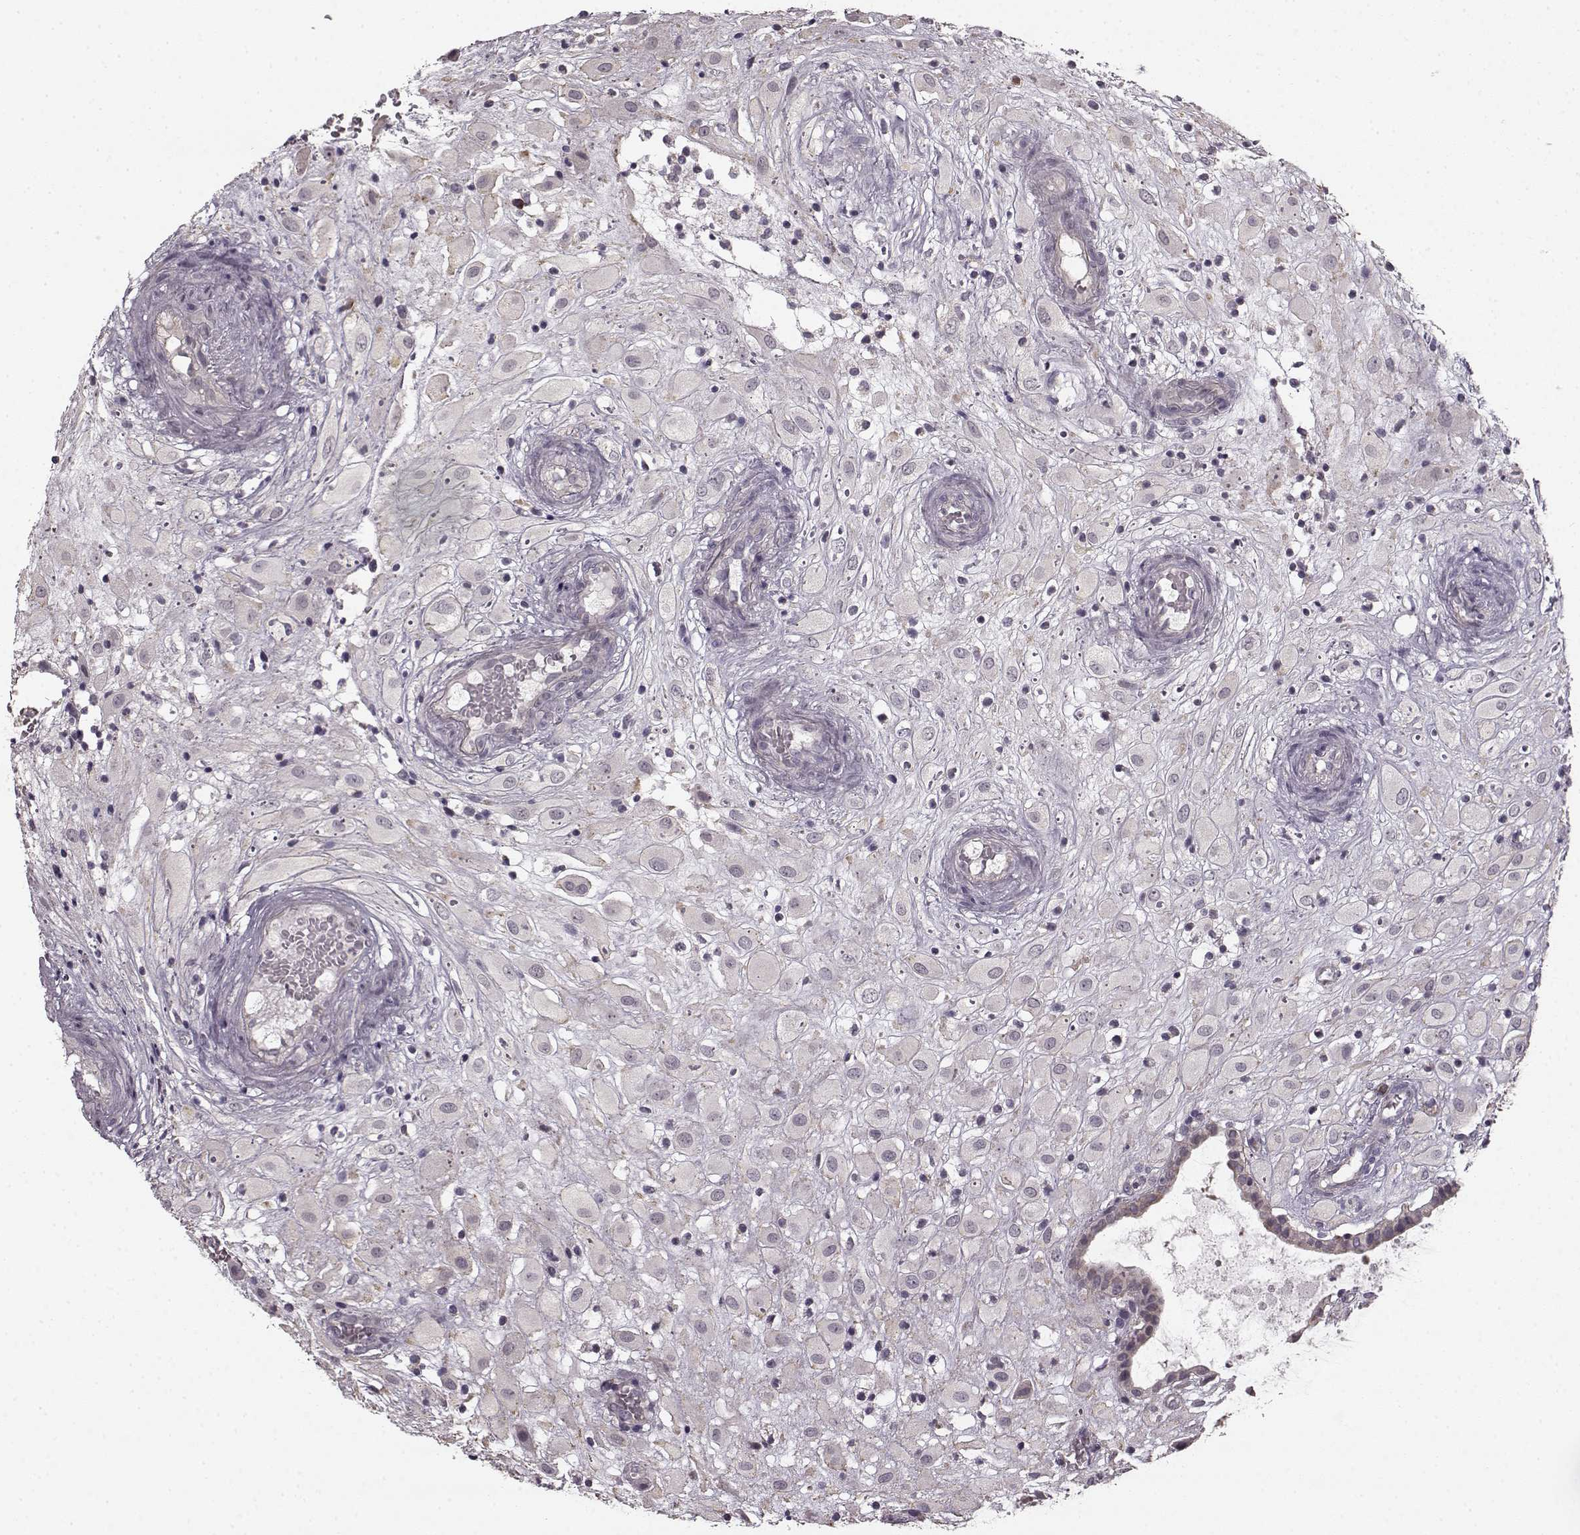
{"staining": {"intensity": "negative", "quantity": "none", "location": "none"}, "tissue": "placenta", "cell_type": "Decidual cells", "image_type": "normal", "snomed": [{"axis": "morphology", "description": "Normal tissue, NOS"}, {"axis": "topography", "description": "Placenta"}], "caption": "Immunohistochemical staining of unremarkable placenta reveals no significant positivity in decidual cells. (Brightfield microscopy of DAB (3,3'-diaminobenzidine) IHC at high magnification).", "gene": "HMMR", "patient": {"sex": "female", "age": 24}}